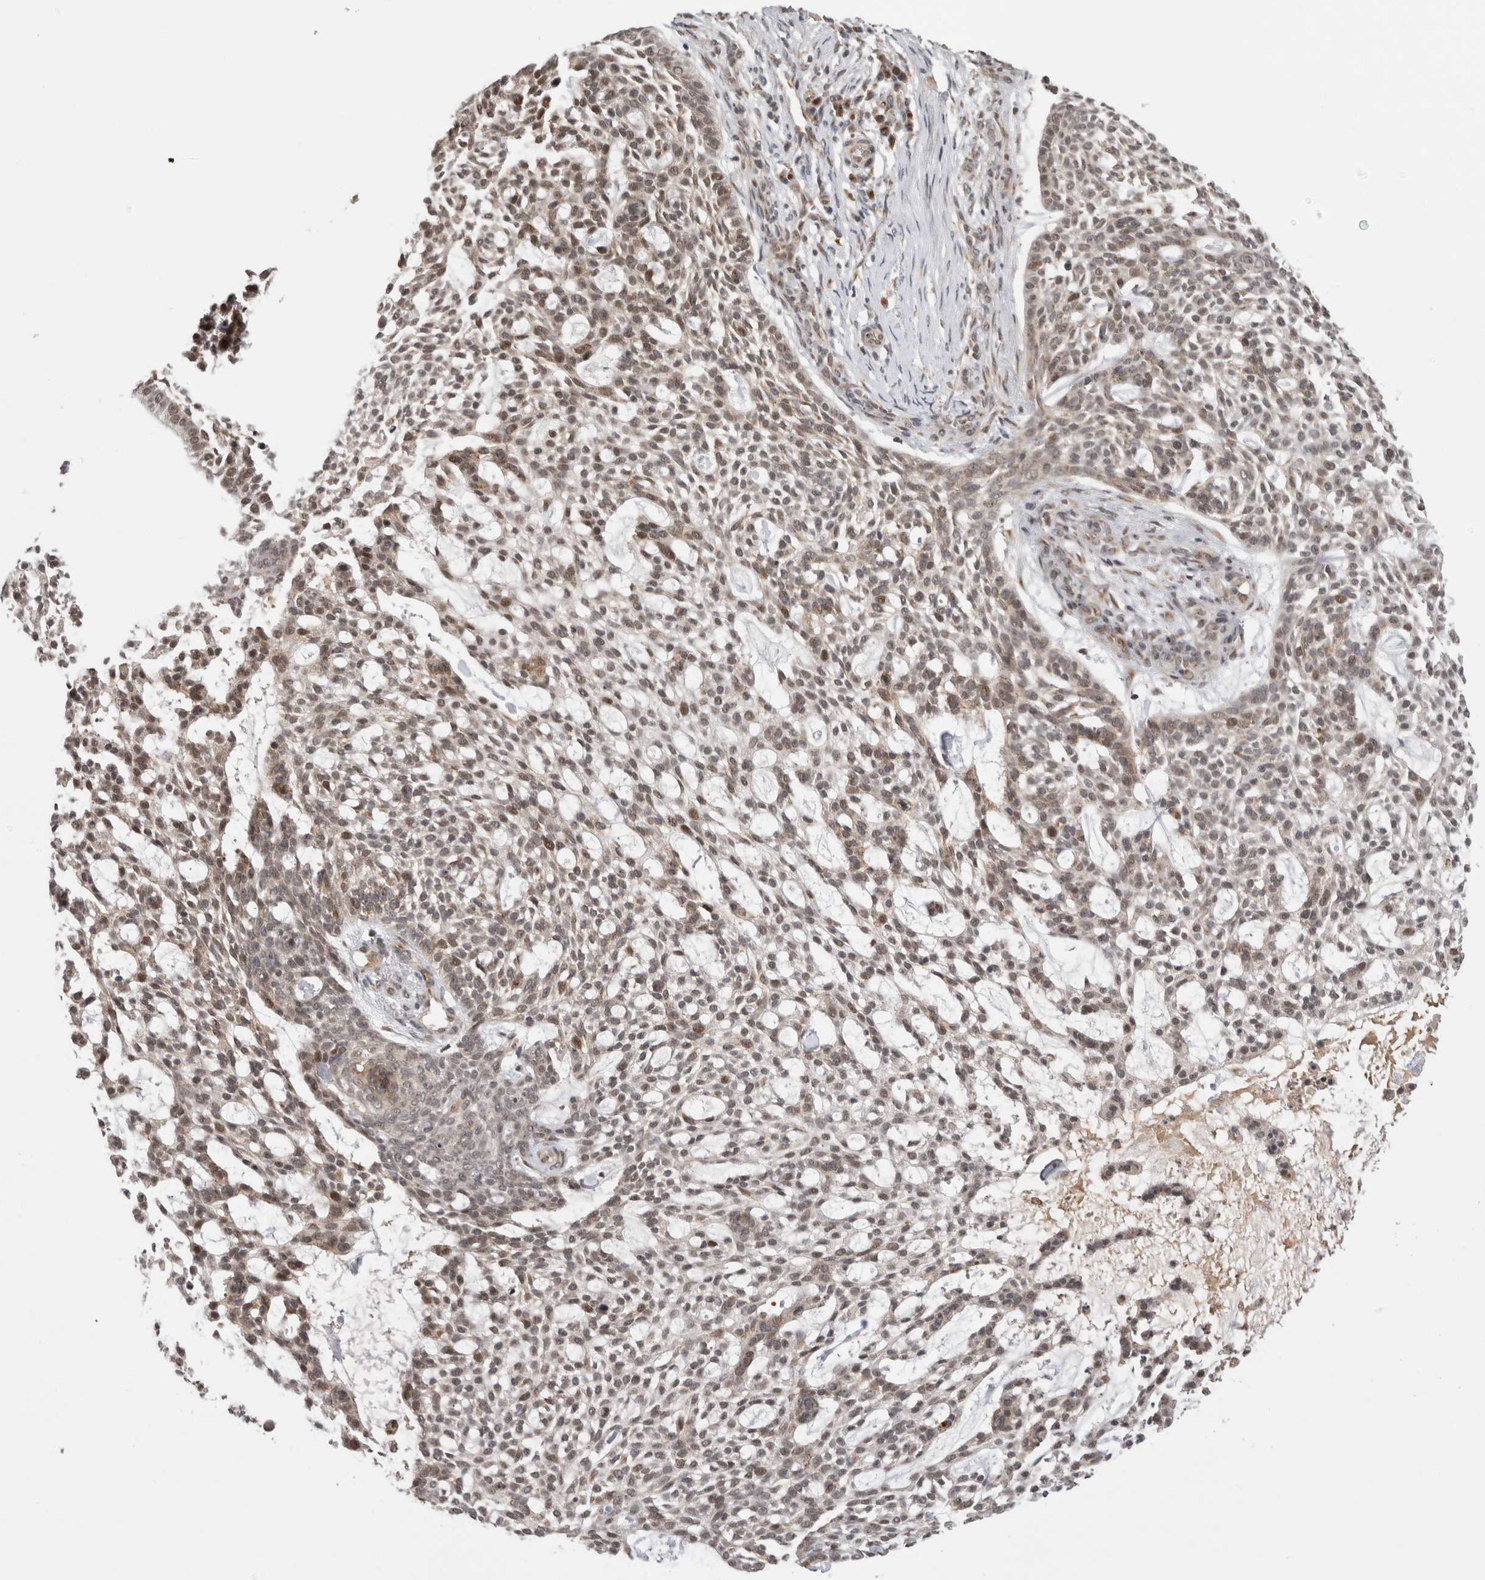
{"staining": {"intensity": "moderate", "quantity": "<25%", "location": "nuclear"}, "tissue": "skin cancer", "cell_type": "Tumor cells", "image_type": "cancer", "snomed": [{"axis": "morphology", "description": "Basal cell carcinoma"}, {"axis": "topography", "description": "Skin"}], "caption": "Immunohistochemical staining of human skin cancer exhibits moderate nuclear protein expression in about <25% of tumor cells.", "gene": "TMEM65", "patient": {"sex": "female", "age": 64}}